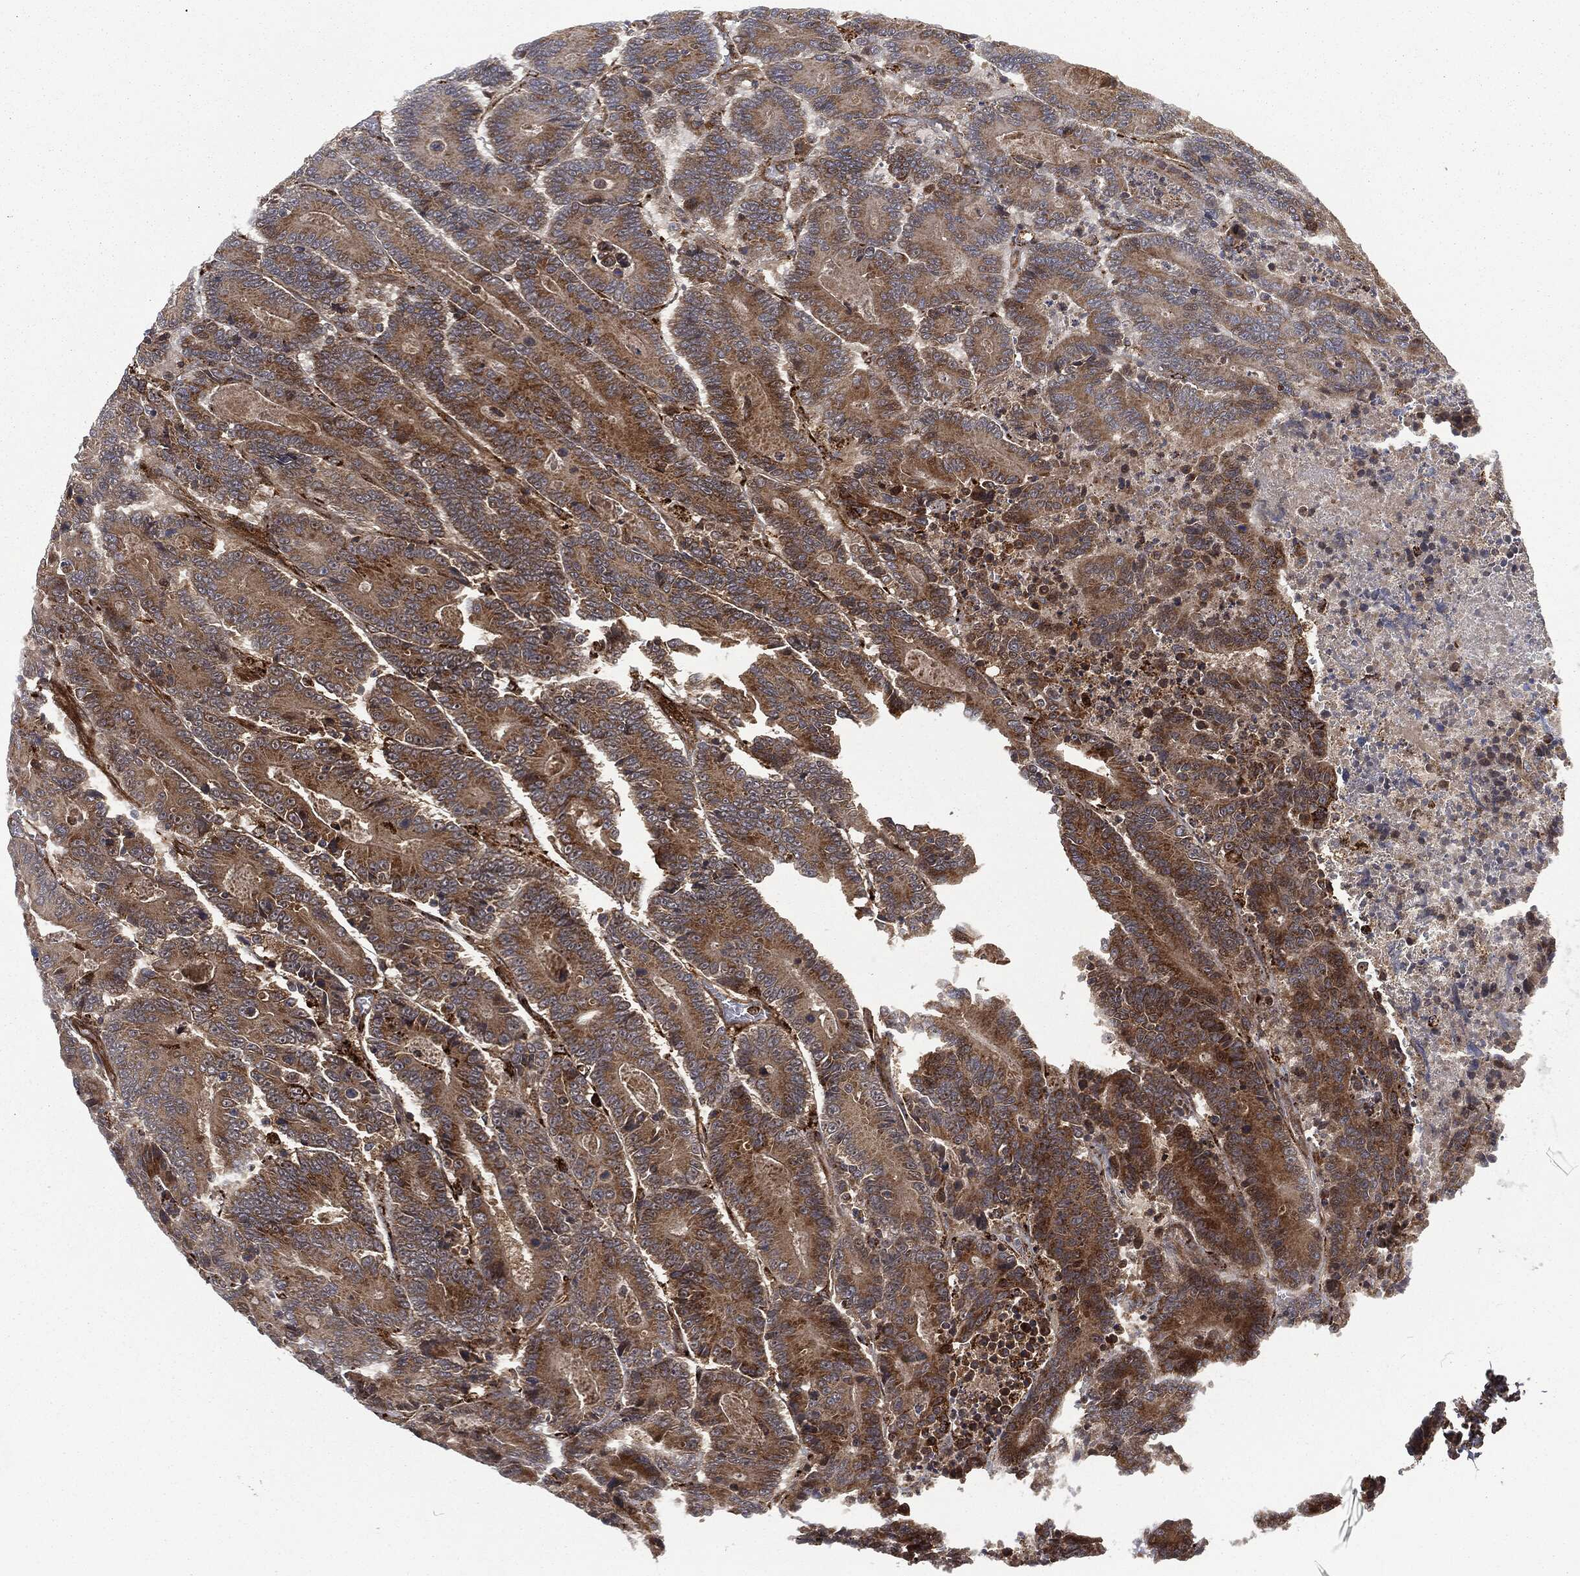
{"staining": {"intensity": "moderate", "quantity": "25%-75%", "location": "cytoplasmic/membranous"}, "tissue": "colorectal cancer", "cell_type": "Tumor cells", "image_type": "cancer", "snomed": [{"axis": "morphology", "description": "Adenocarcinoma, NOS"}, {"axis": "topography", "description": "Colon"}], "caption": "Protein staining of colorectal cancer tissue exhibits moderate cytoplasmic/membranous staining in approximately 25%-75% of tumor cells.", "gene": "RFTN1", "patient": {"sex": "male", "age": 83}}